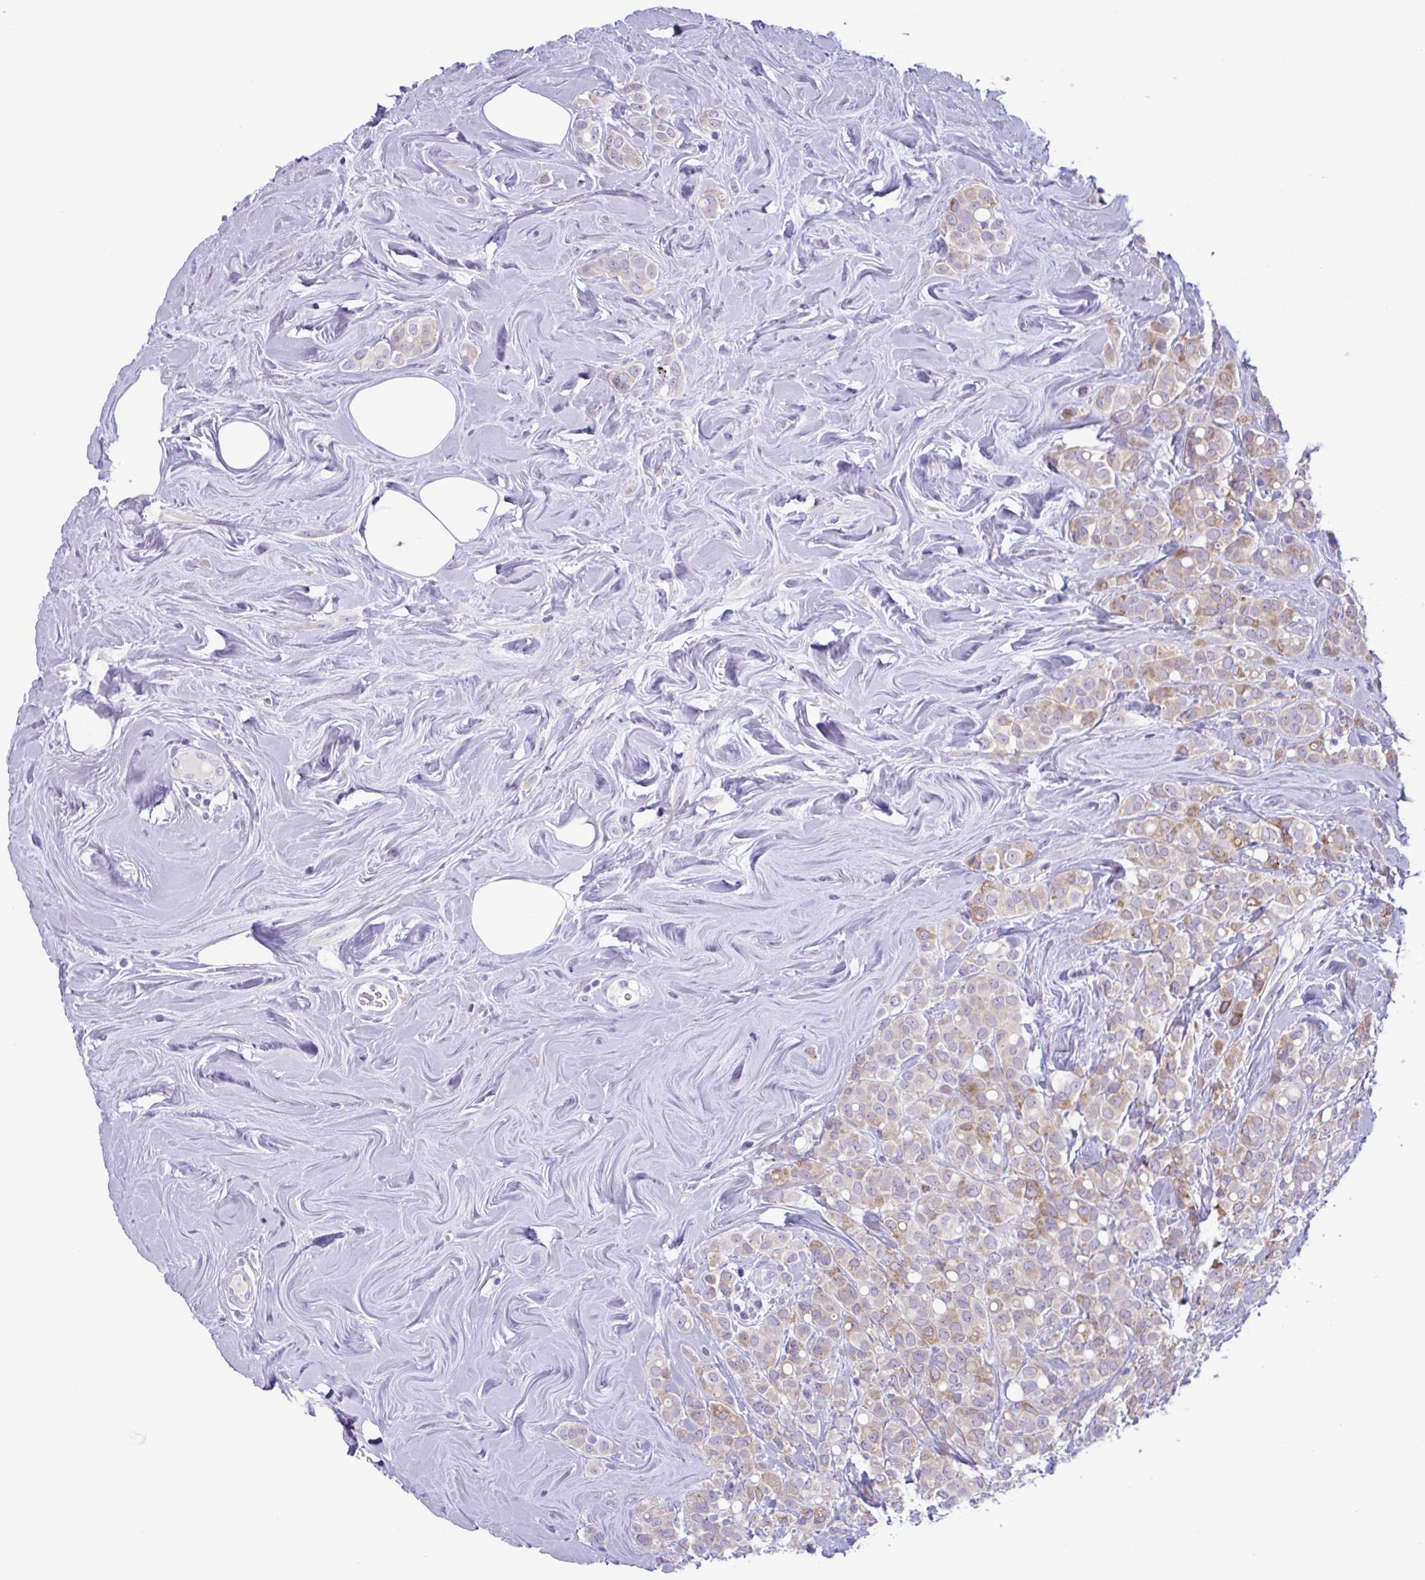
{"staining": {"intensity": "moderate", "quantity": "25%-75%", "location": "cytoplasmic/membranous"}, "tissue": "breast cancer", "cell_type": "Tumor cells", "image_type": "cancer", "snomed": [{"axis": "morphology", "description": "Lobular carcinoma"}, {"axis": "topography", "description": "Breast"}], "caption": "Breast cancer (lobular carcinoma) stained with DAB (3,3'-diaminobenzidine) IHC exhibits medium levels of moderate cytoplasmic/membranous expression in approximately 25%-75% of tumor cells. The protein is shown in brown color, while the nuclei are stained blue.", "gene": "SREBF1", "patient": {"sex": "female", "age": 68}}